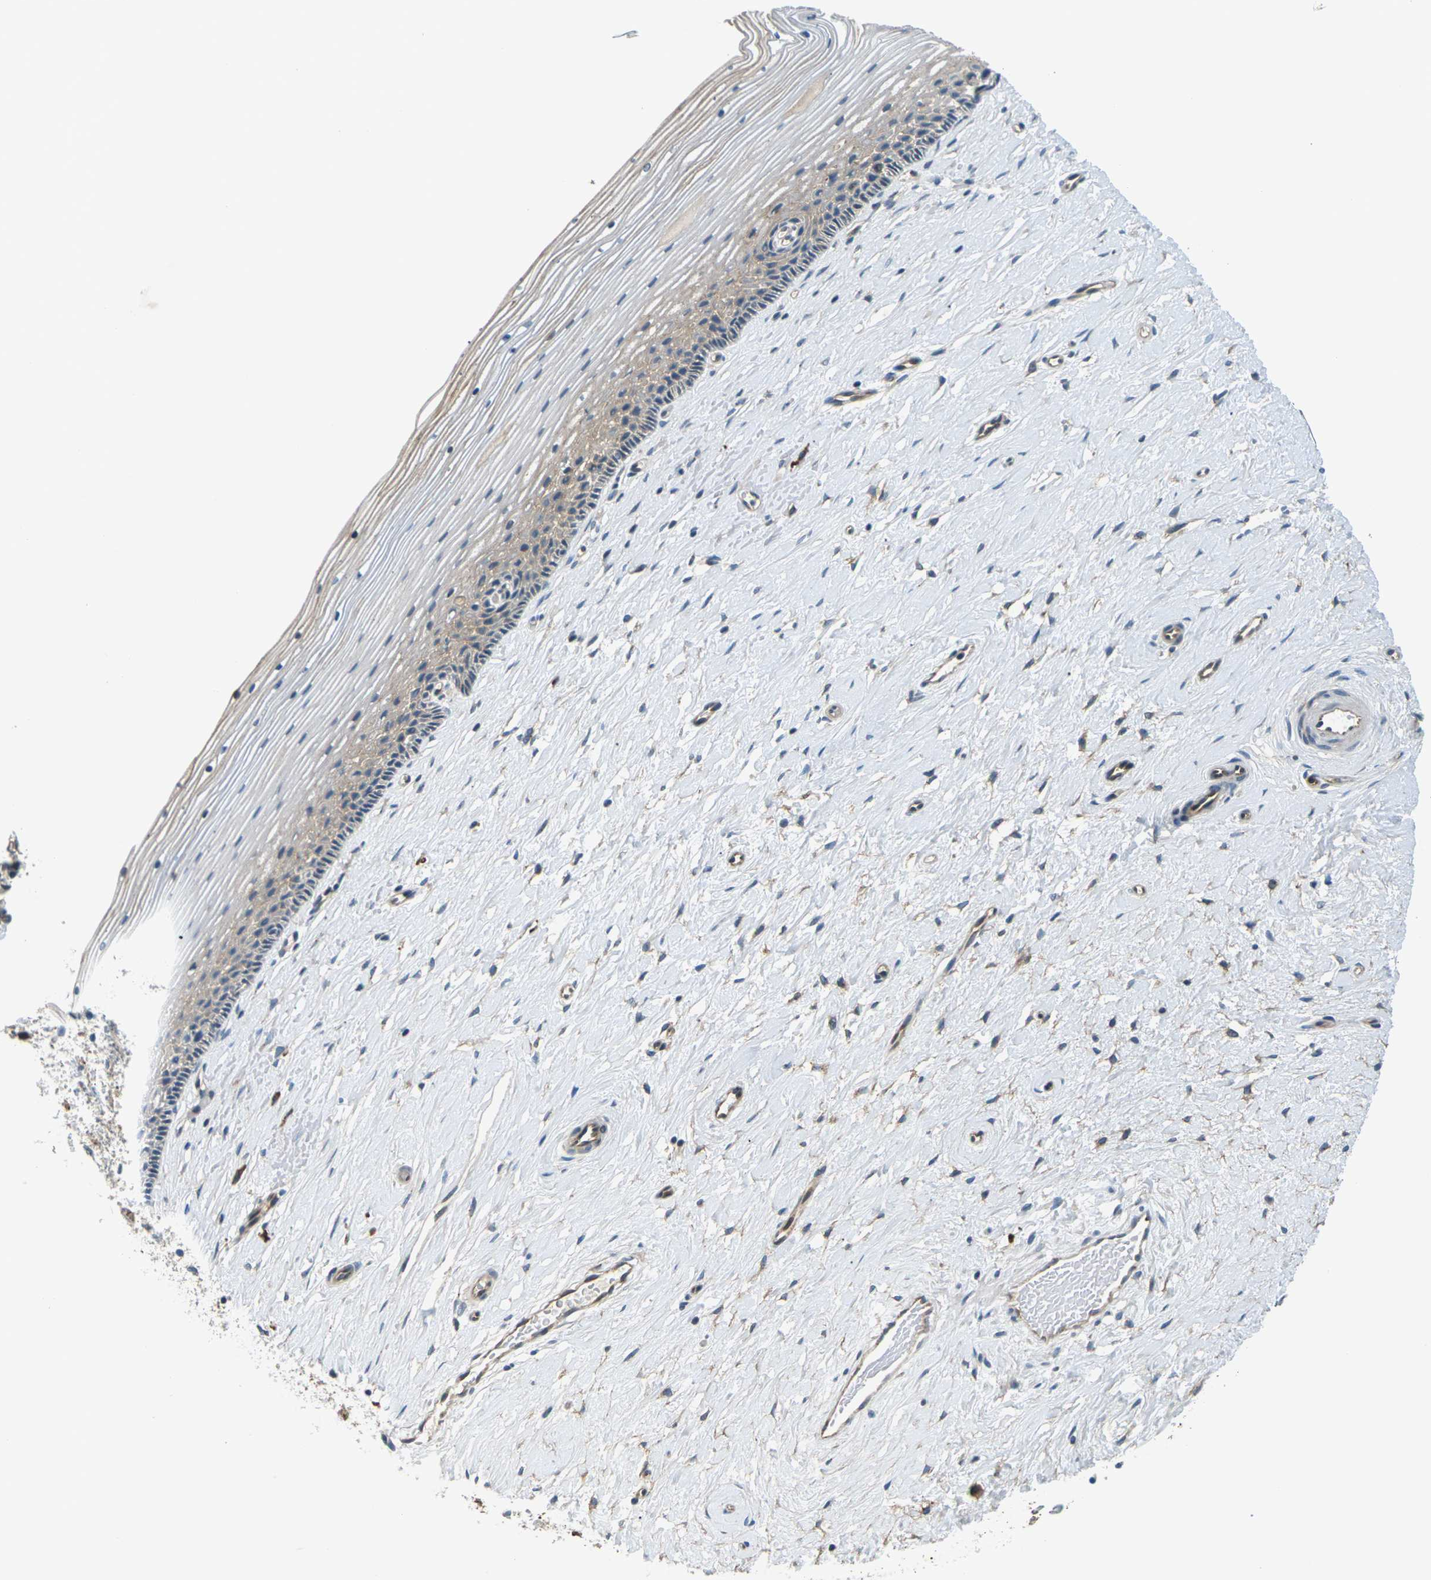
{"staining": {"intensity": "moderate", "quantity": ">75%", "location": "cytoplasmic/membranous"}, "tissue": "cervix", "cell_type": "Glandular cells", "image_type": "normal", "snomed": [{"axis": "morphology", "description": "Normal tissue, NOS"}, {"axis": "topography", "description": "Cervix"}], "caption": "Immunohistochemistry (DAB) staining of benign cervix exhibits moderate cytoplasmic/membranous protein positivity in approximately >75% of glandular cells. The staining was performed using DAB (3,3'-diaminobenzidine), with brown indicating positive protein expression. Nuclei are stained blue with hematoxylin.", "gene": "SLC13A3", "patient": {"sex": "female", "age": 39}}